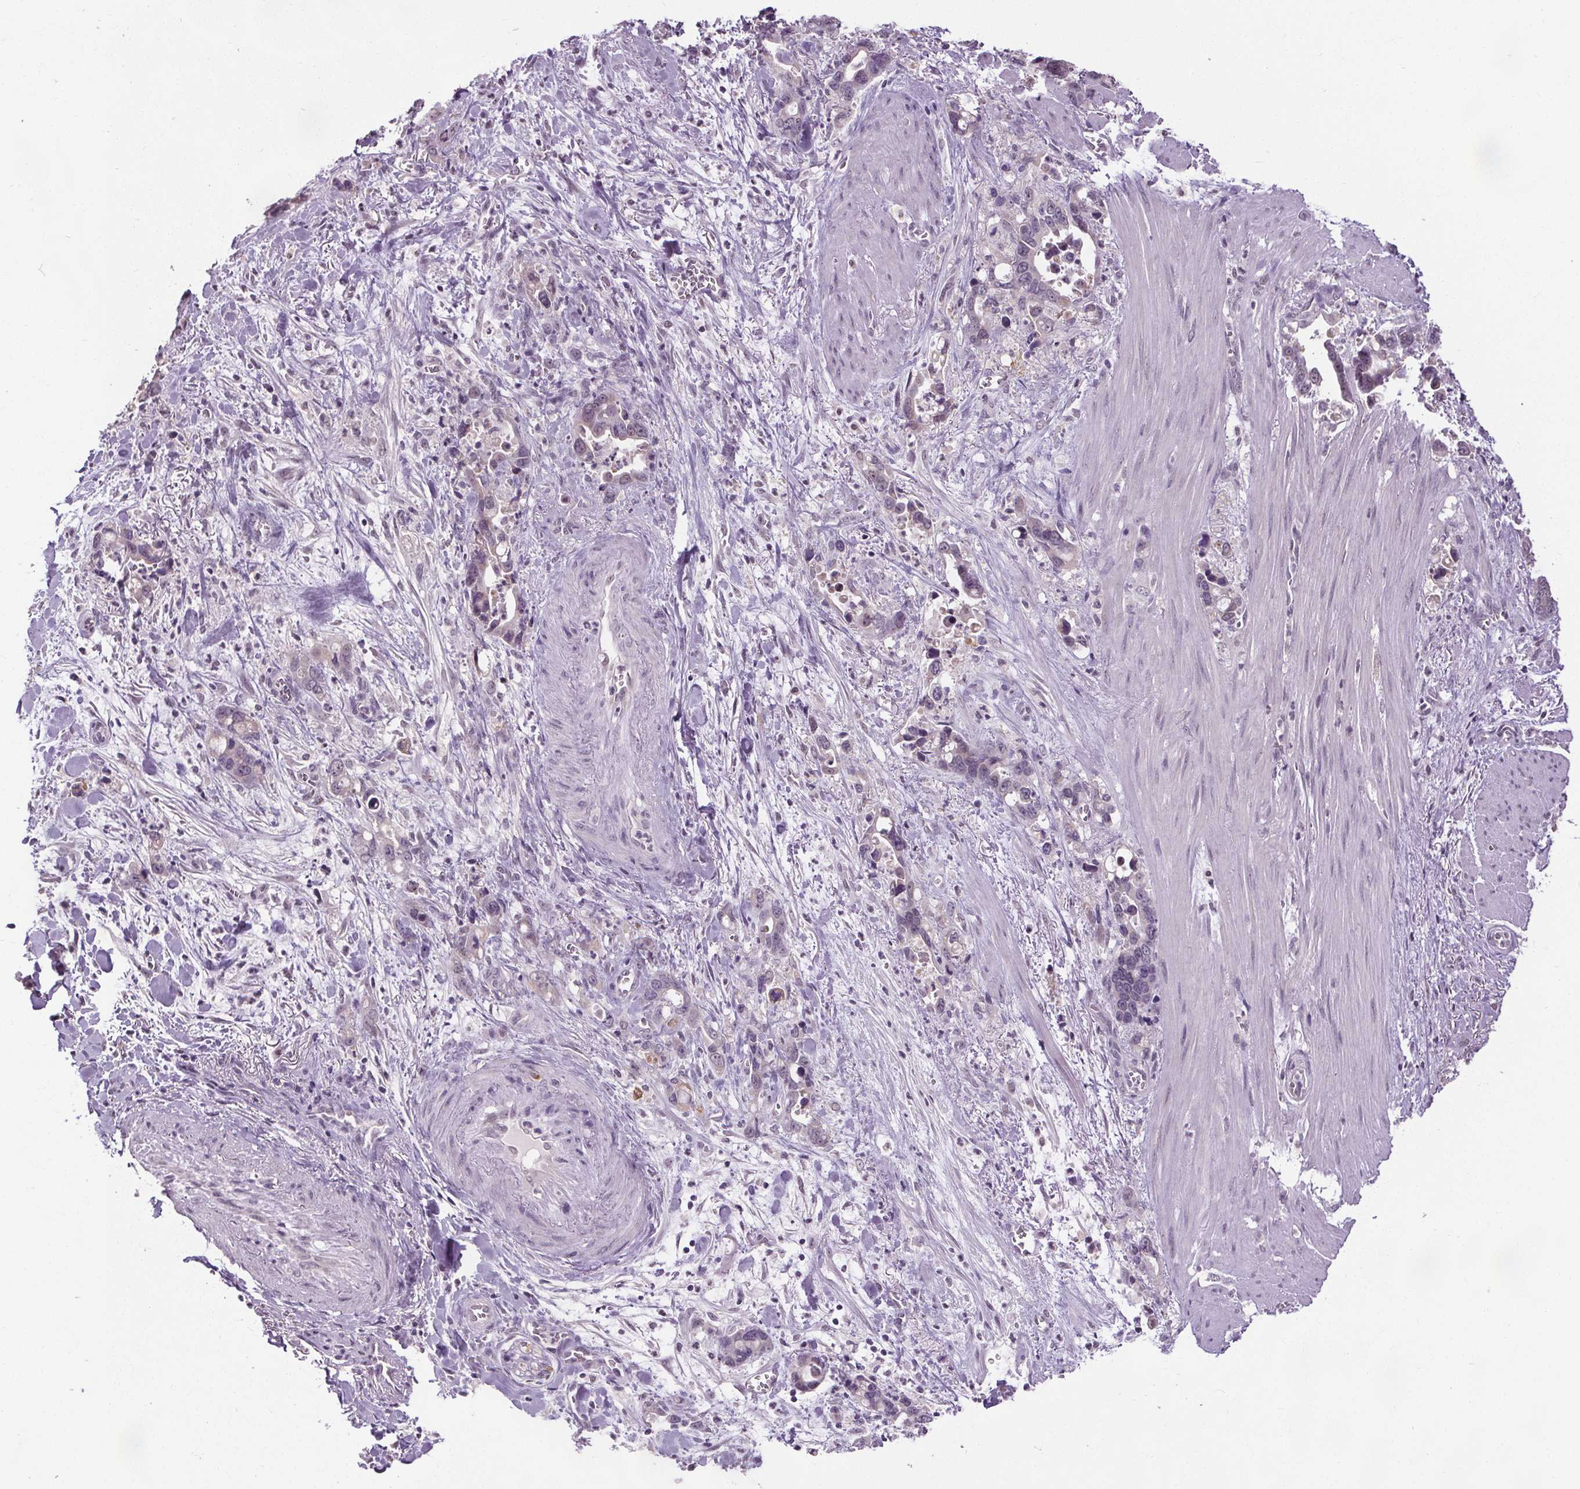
{"staining": {"intensity": "negative", "quantity": "none", "location": "none"}, "tissue": "stomach cancer", "cell_type": "Tumor cells", "image_type": "cancer", "snomed": [{"axis": "morphology", "description": "Normal tissue, NOS"}, {"axis": "morphology", "description": "Adenocarcinoma, NOS"}, {"axis": "topography", "description": "Esophagus"}, {"axis": "topography", "description": "Stomach, upper"}], "caption": "Adenocarcinoma (stomach) was stained to show a protein in brown. There is no significant positivity in tumor cells.", "gene": "SLC2A9", "patient": {"sex": "male", "age": 74}}